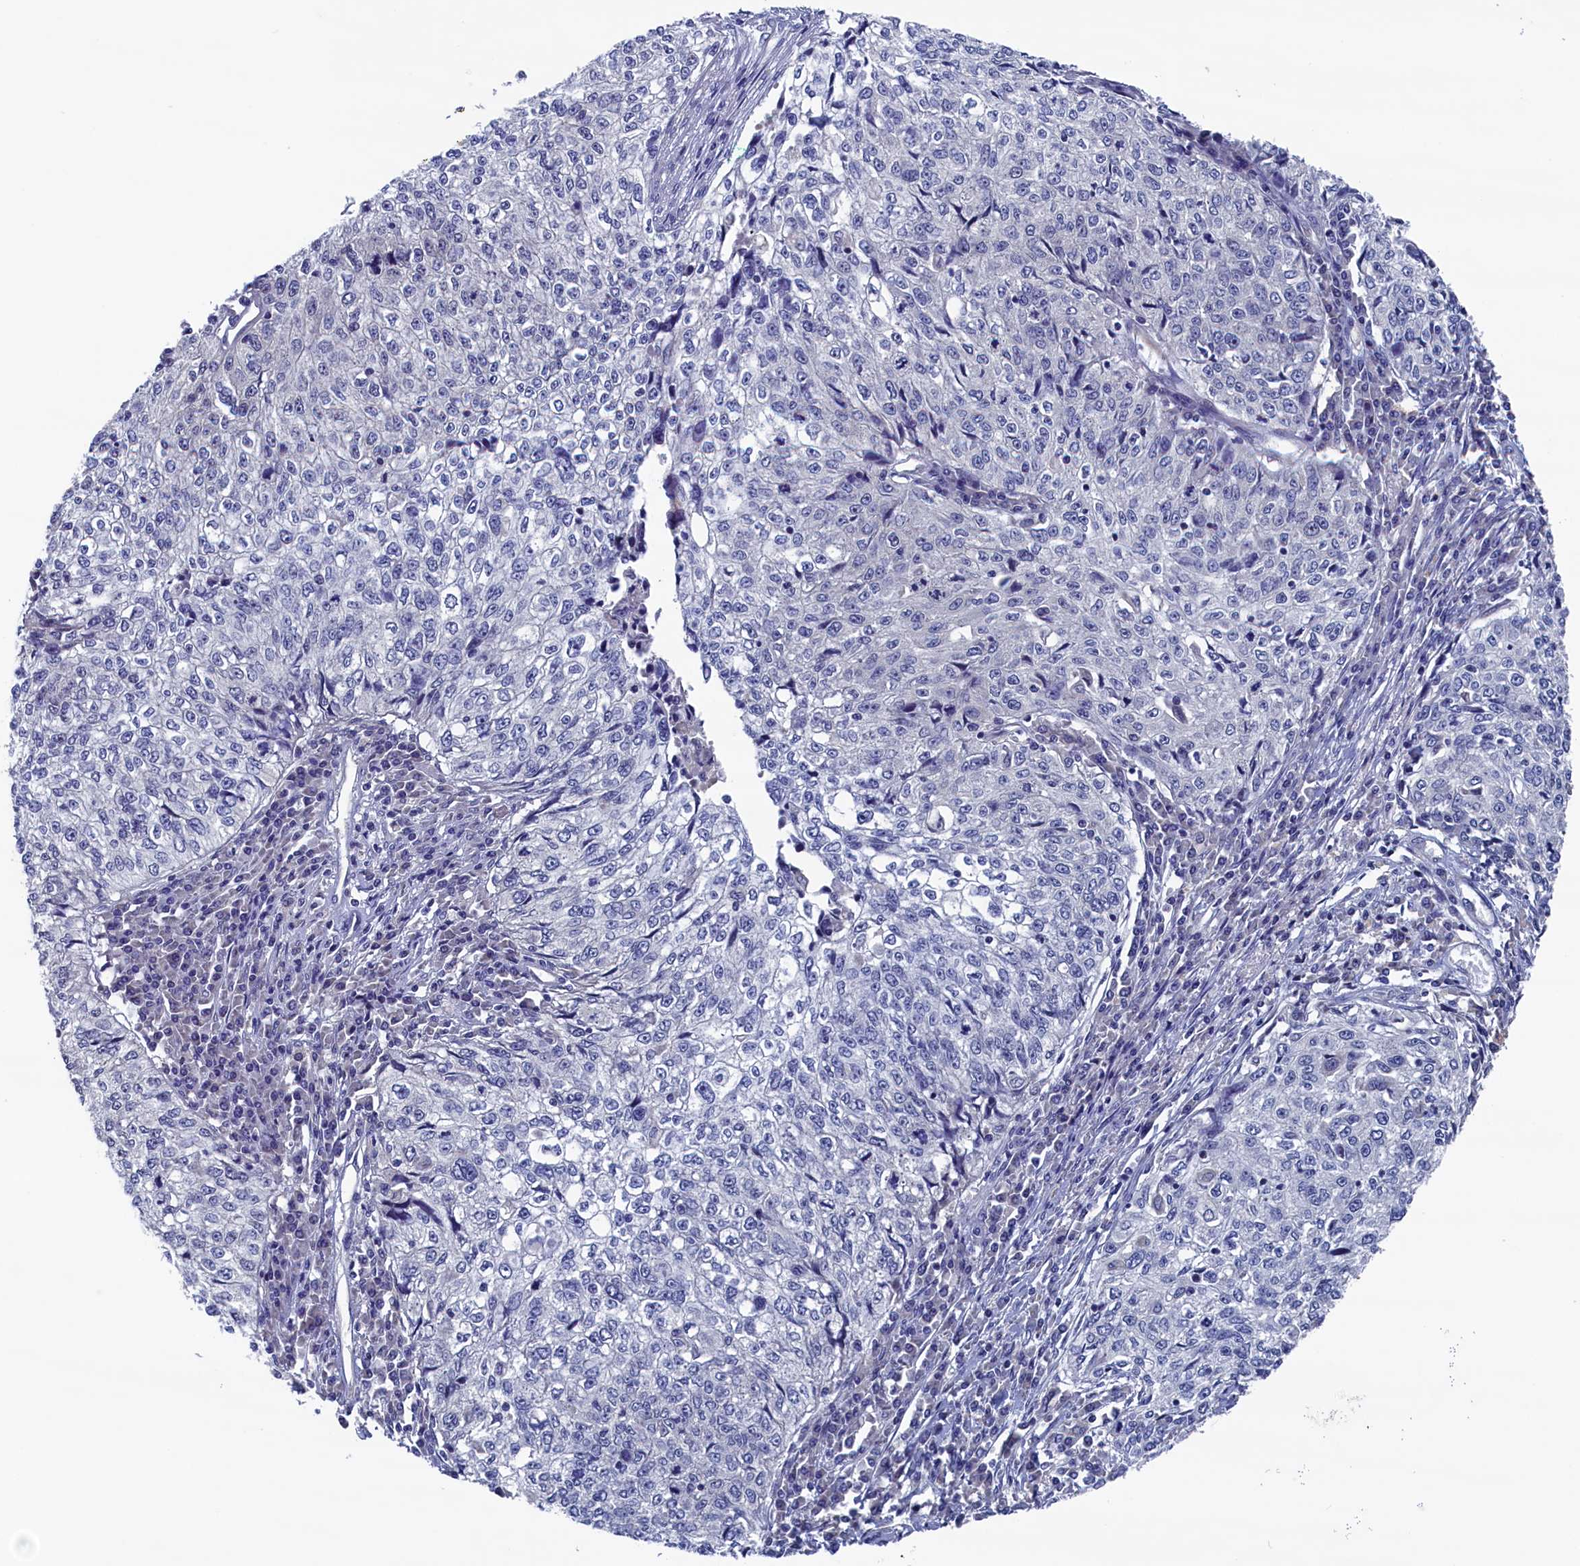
{"staining": {"intensity": "negative", "quantity": "none", "location": "none"}, "tissue": "cervical cancer", "cell_type": "Tumor cells", "image_type": "cancer", "snomed": [{"axis": "morphology", "description": "Squamous cell carcinoma, NOS"}, {"axis": "topography", "description": "Cervix"}], "caption": "Immunohistochemistry (IHC) histopathology image of neoplastic tissue: human cervical cancer (squamous cell carcinoma) stained with DAB shows no significant protein positivity in tumor cells. (DAB immunohistochemistry (IHC) visualized using brightfield microscopy, high magnification).", "gene": "SPATA13", "patient": {"sex": "female", "age": 57}}